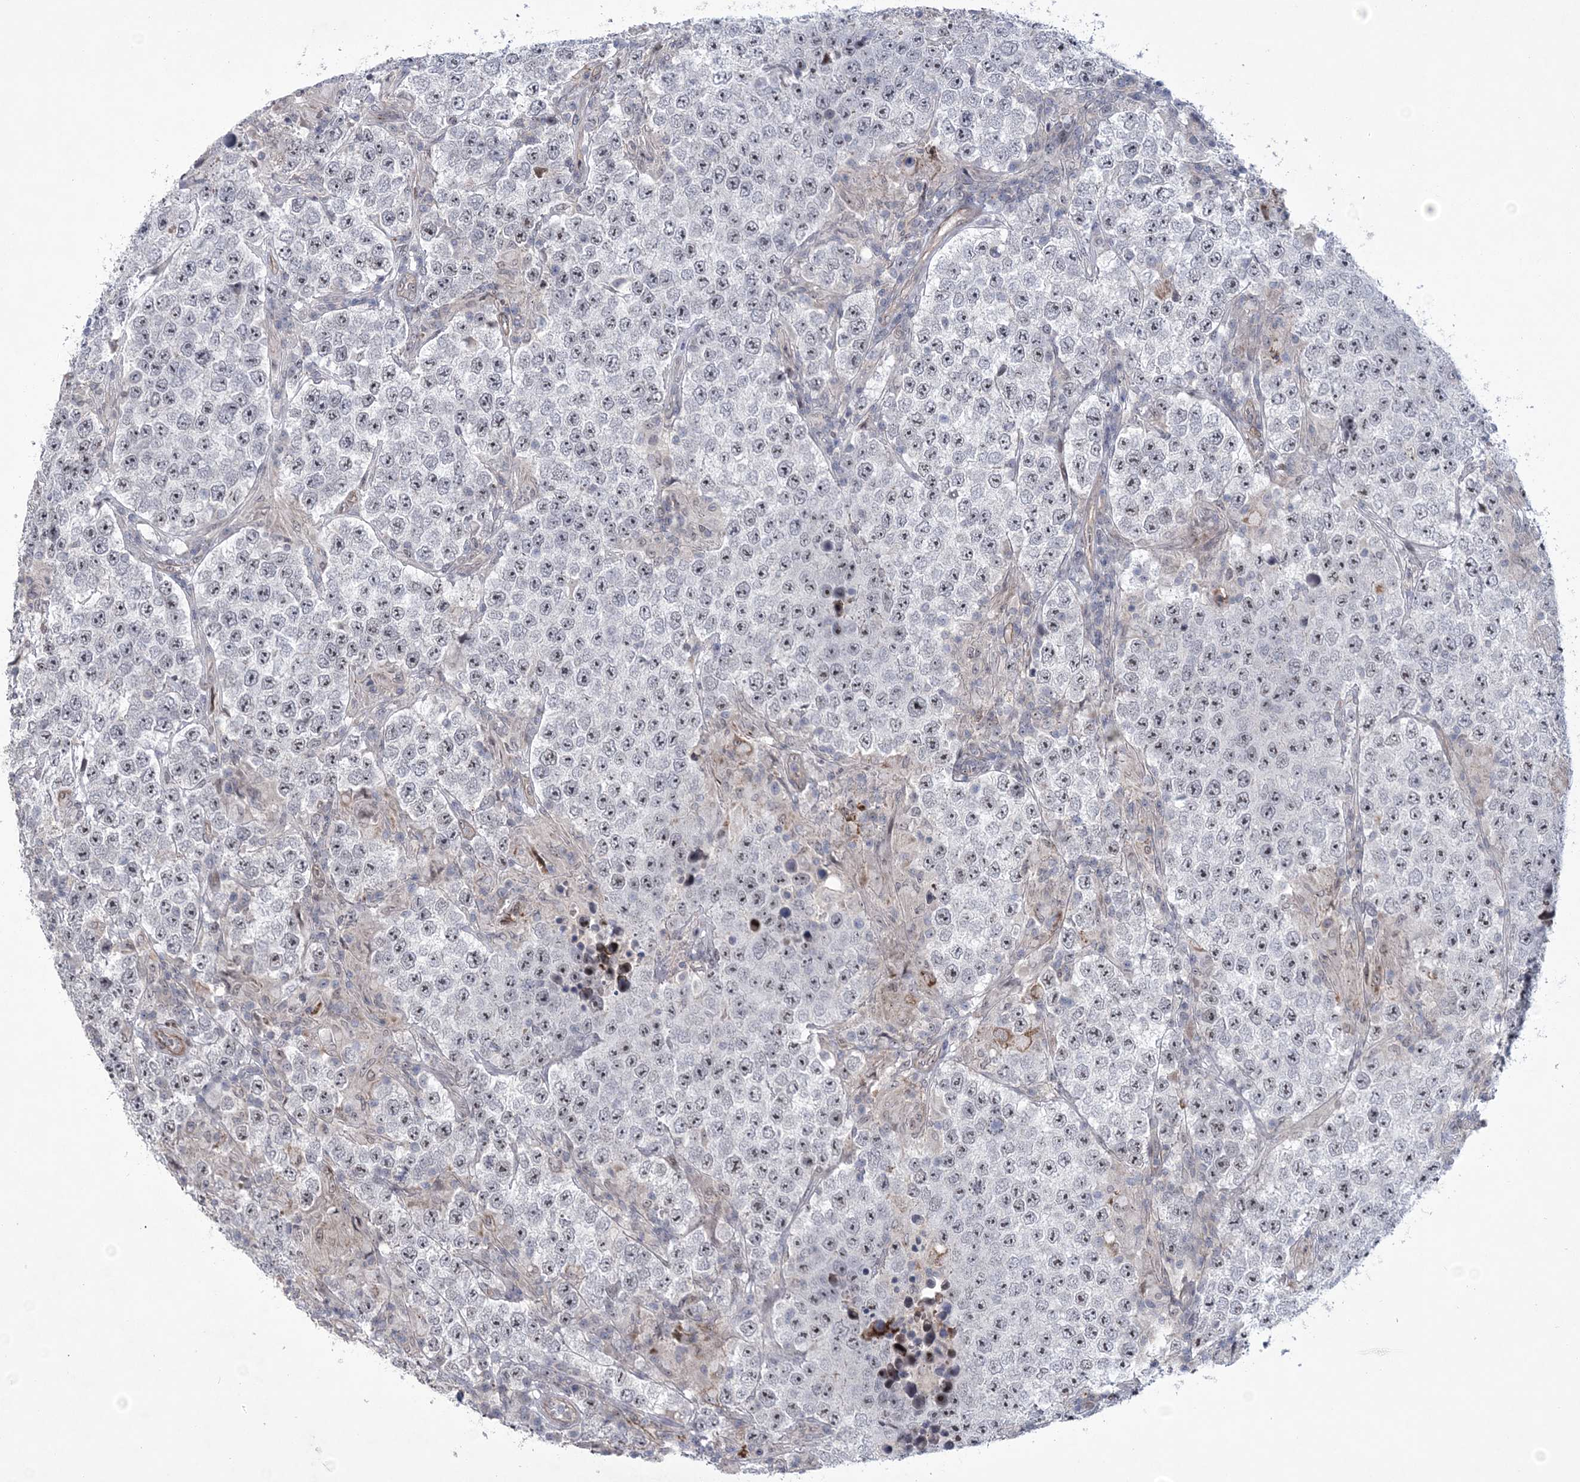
{"staining": {"intensity": "moderate", "quantity": "25%-75%", "location": "nuclear"}, "tissue": "testis cancer", "cell_type": "Tumor cells", "image_type": "cancer", "snomed": [{"axis": "morphology", "description": "Normal tissue, NOS"}, {"axis": "morphology", "description": "Urothelial carcinoma, High grade"}, {"axis": "morphology", "description": "Seminoma, NOS"}, {"axis": "morphology", "description": "Carcinoma, Embryonal, NOS"}, {"axis": "topography", "description": "Urinary bladder"}, {"axis": "topography", "description": "Testis"}], "caption": "A photomicrograph showing moderate nuclear expression in approximately 25%-75% of tumor cells in seminoma (testis), as visualized by brown immunohistochemical staining.", "gene": "HOMEZ", "patient": {"sex": "male", "age": 41}}